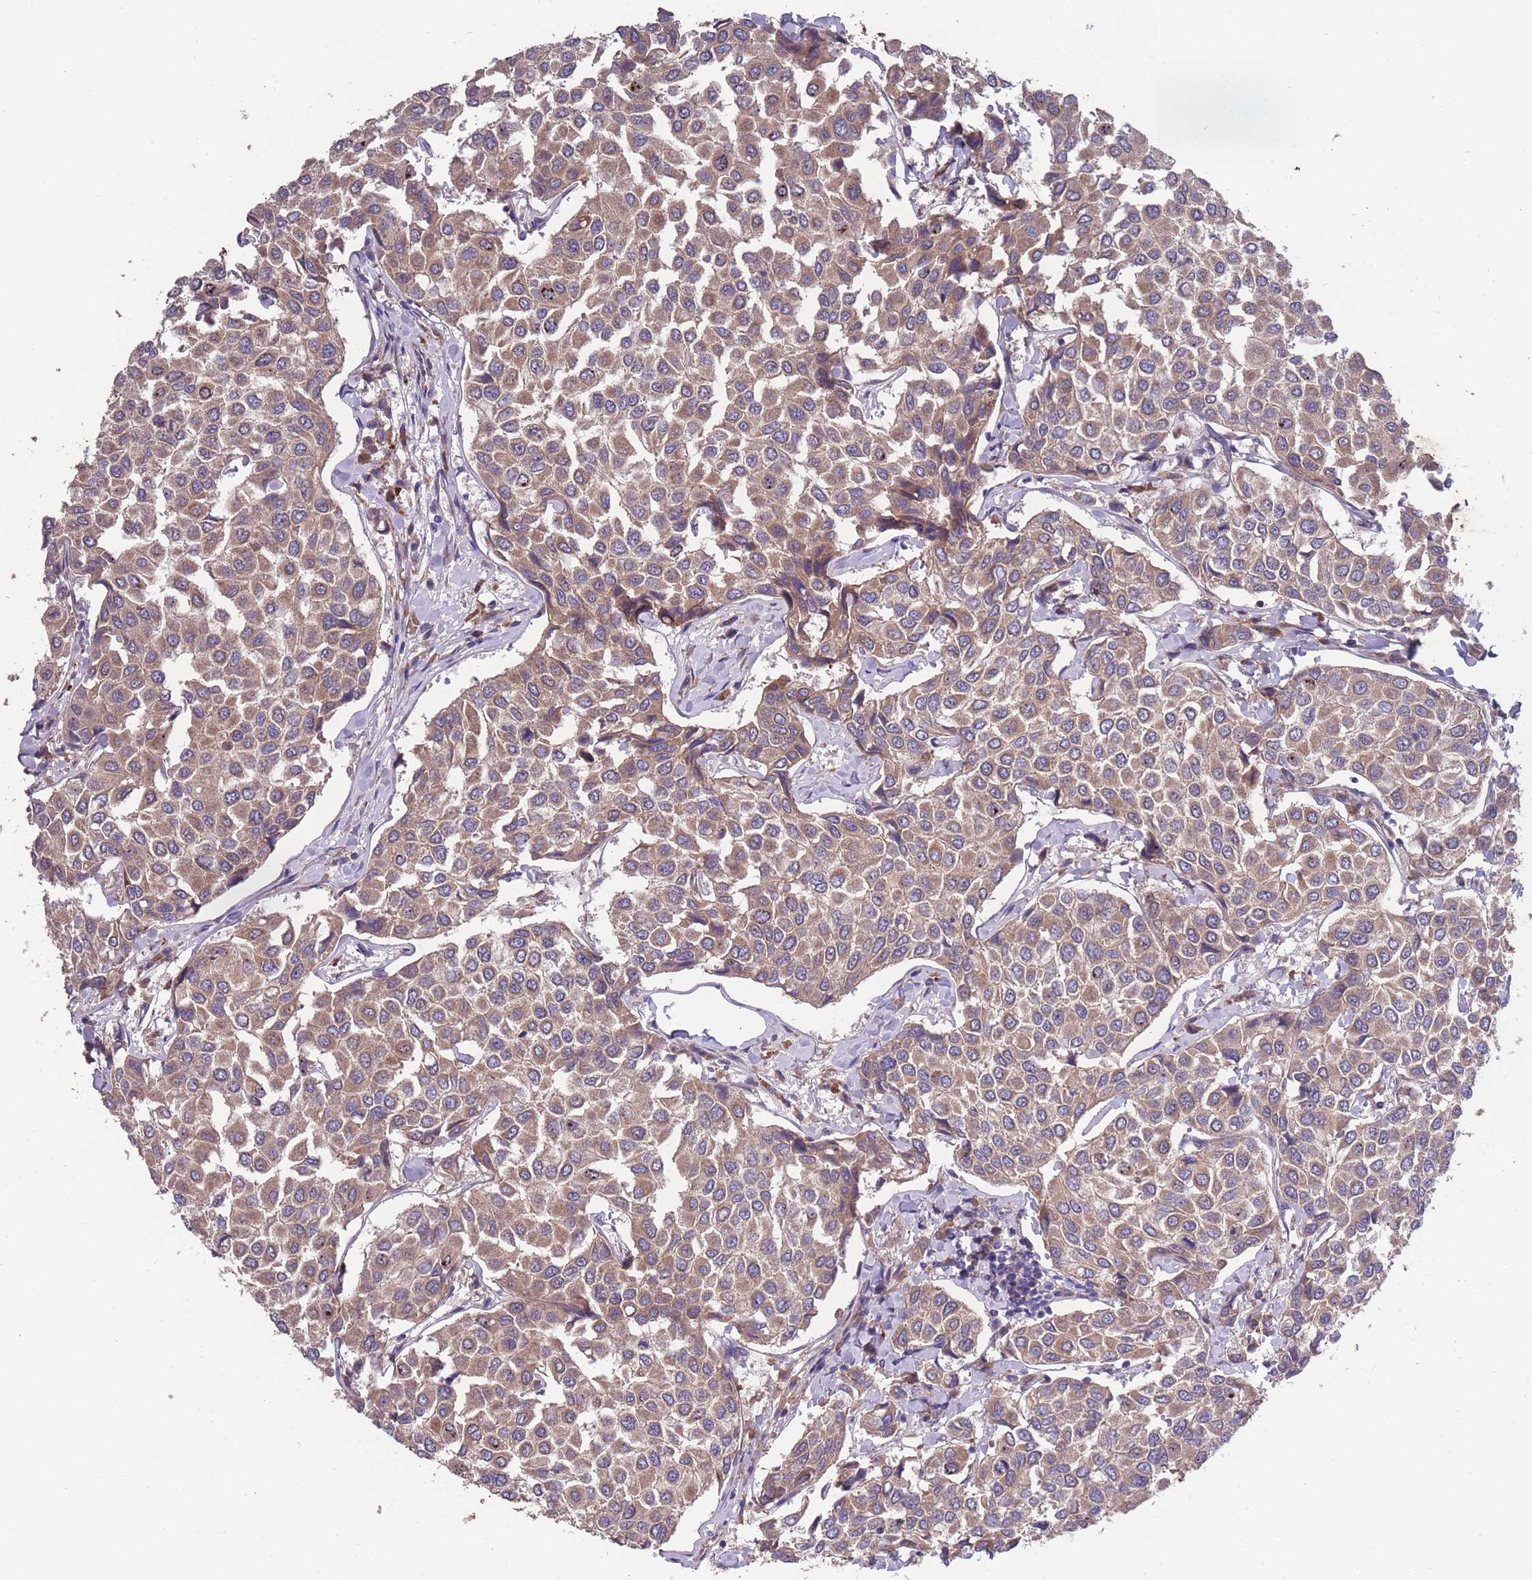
{"staining": {"intensity": "moderate", "quantity": ">75%", "location": "cytoplasmic/membranous"}, "tissue": "breast cancer", "cell_type": "Tumor cells", "image_type": "cancer", "snomed": [{"axis": "morphology", "description": "Duct carcinoma"}, {"axis": "topography", "description": "Breast"}], "caption": "Immunohistochemistry histopathology image of neoplastic tissue: human breast cancer (infiltrating ductal carcinoma) stained using immunohistochemistry (IHC) exhibits medium levels of moderate protein expression localized specifically in the cytoplasmic/membranous of tumor cells, appearing as a cytoplasmic/membranous brown color.", "gene": "STIM2", "patient": {"sex": "female", "age": 55}}